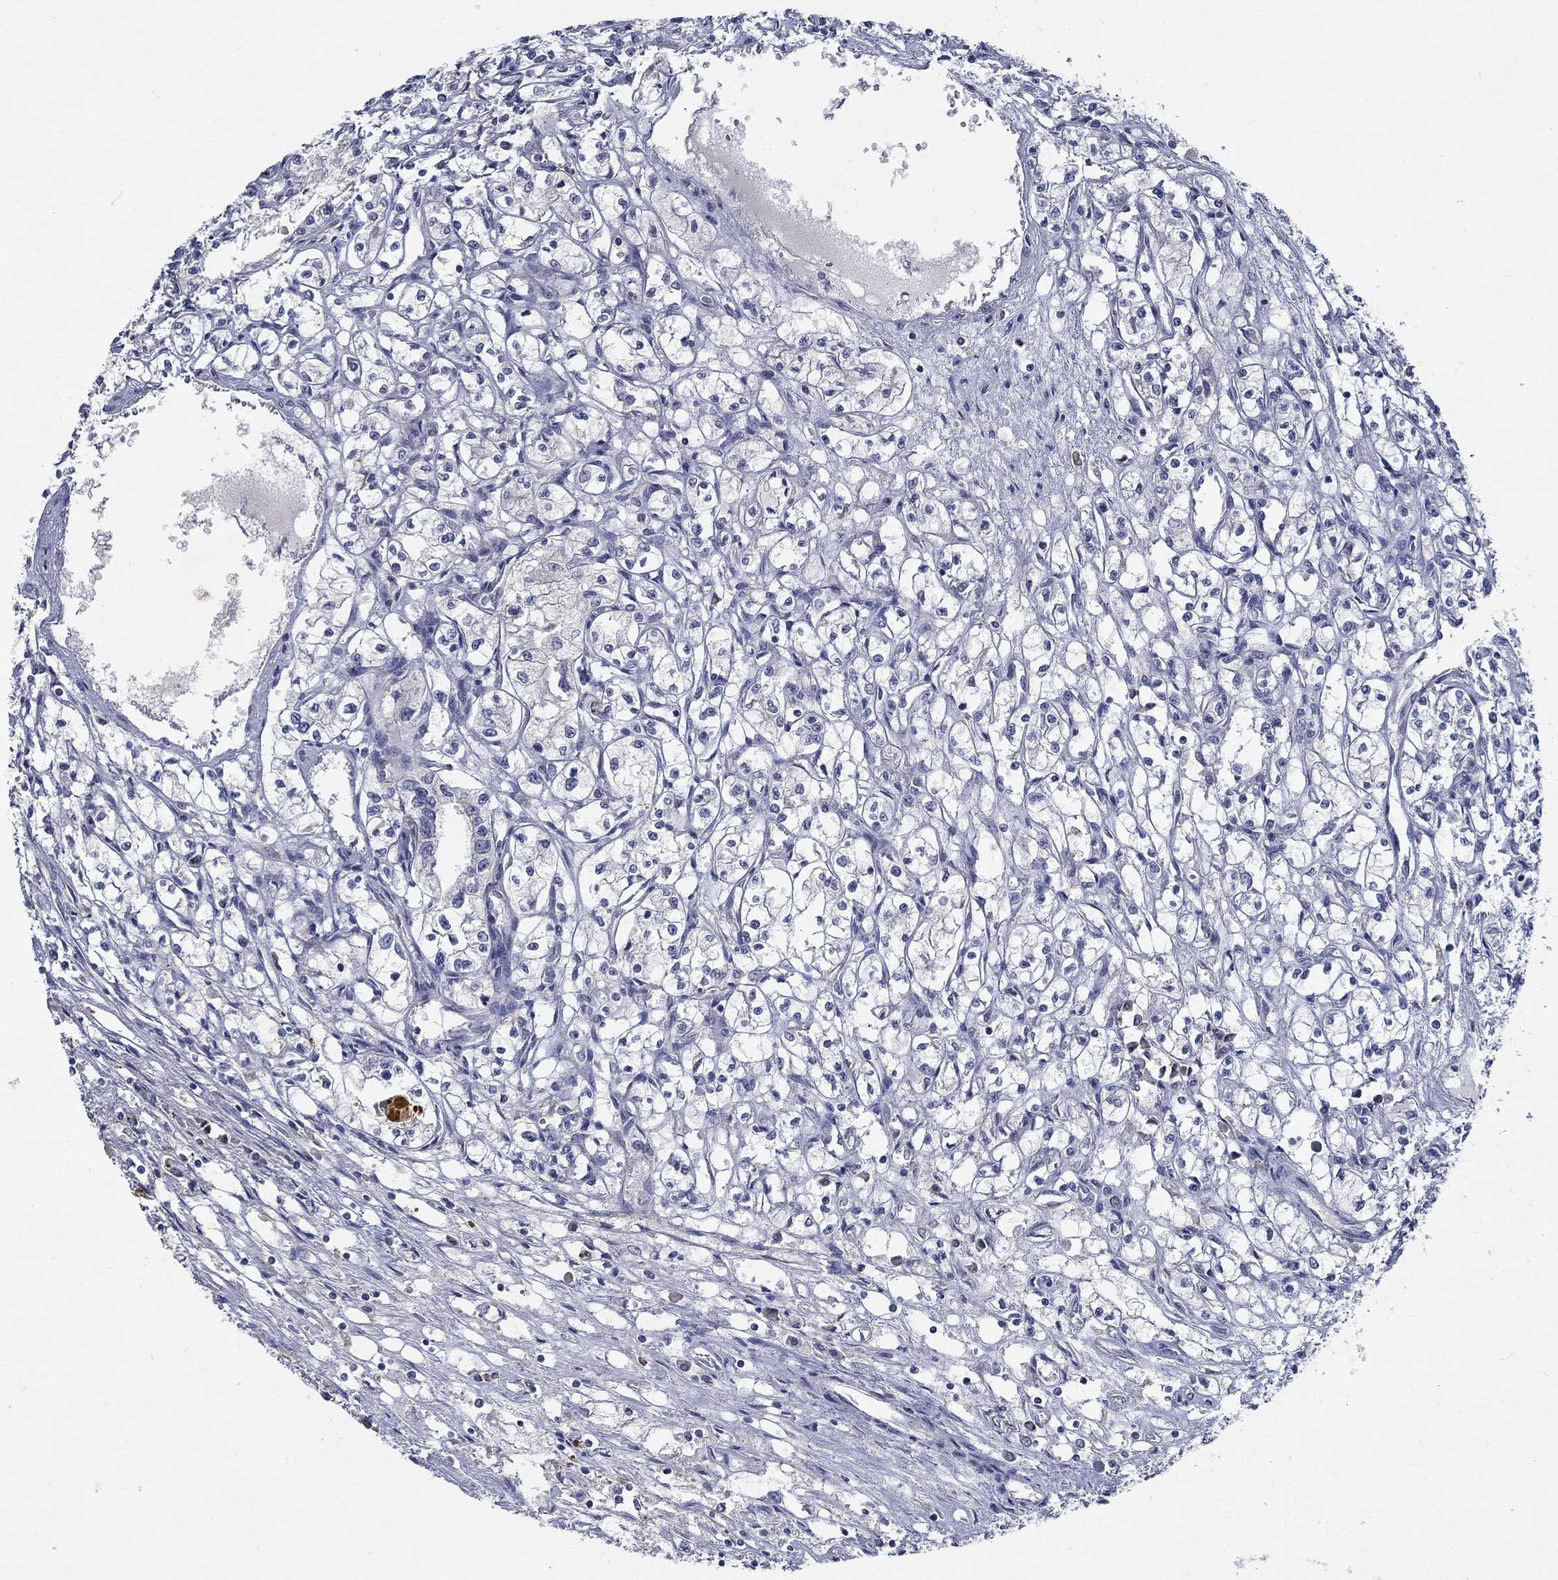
{"staining": {"intensity": "negative", "quantity": "none", "location": "none"}, "tissue": "renal cancer", "cell_type": "Tumor cells", "image_type": "cancer", "snomed": [{"axis": "morphology", "description": "Adenocarcinoma, NOS"}, {"axis": "topography", "description": "Kidney"}], "caption": "High magnification brightfield microscopy of adenocarcinoma (renal) stained with DAB (brown) and counterstained with hematoxylin (blue): tumor cells show no significant staining.", "gene": "MMP24", "patient": {"sex": "male", "age": 56}}